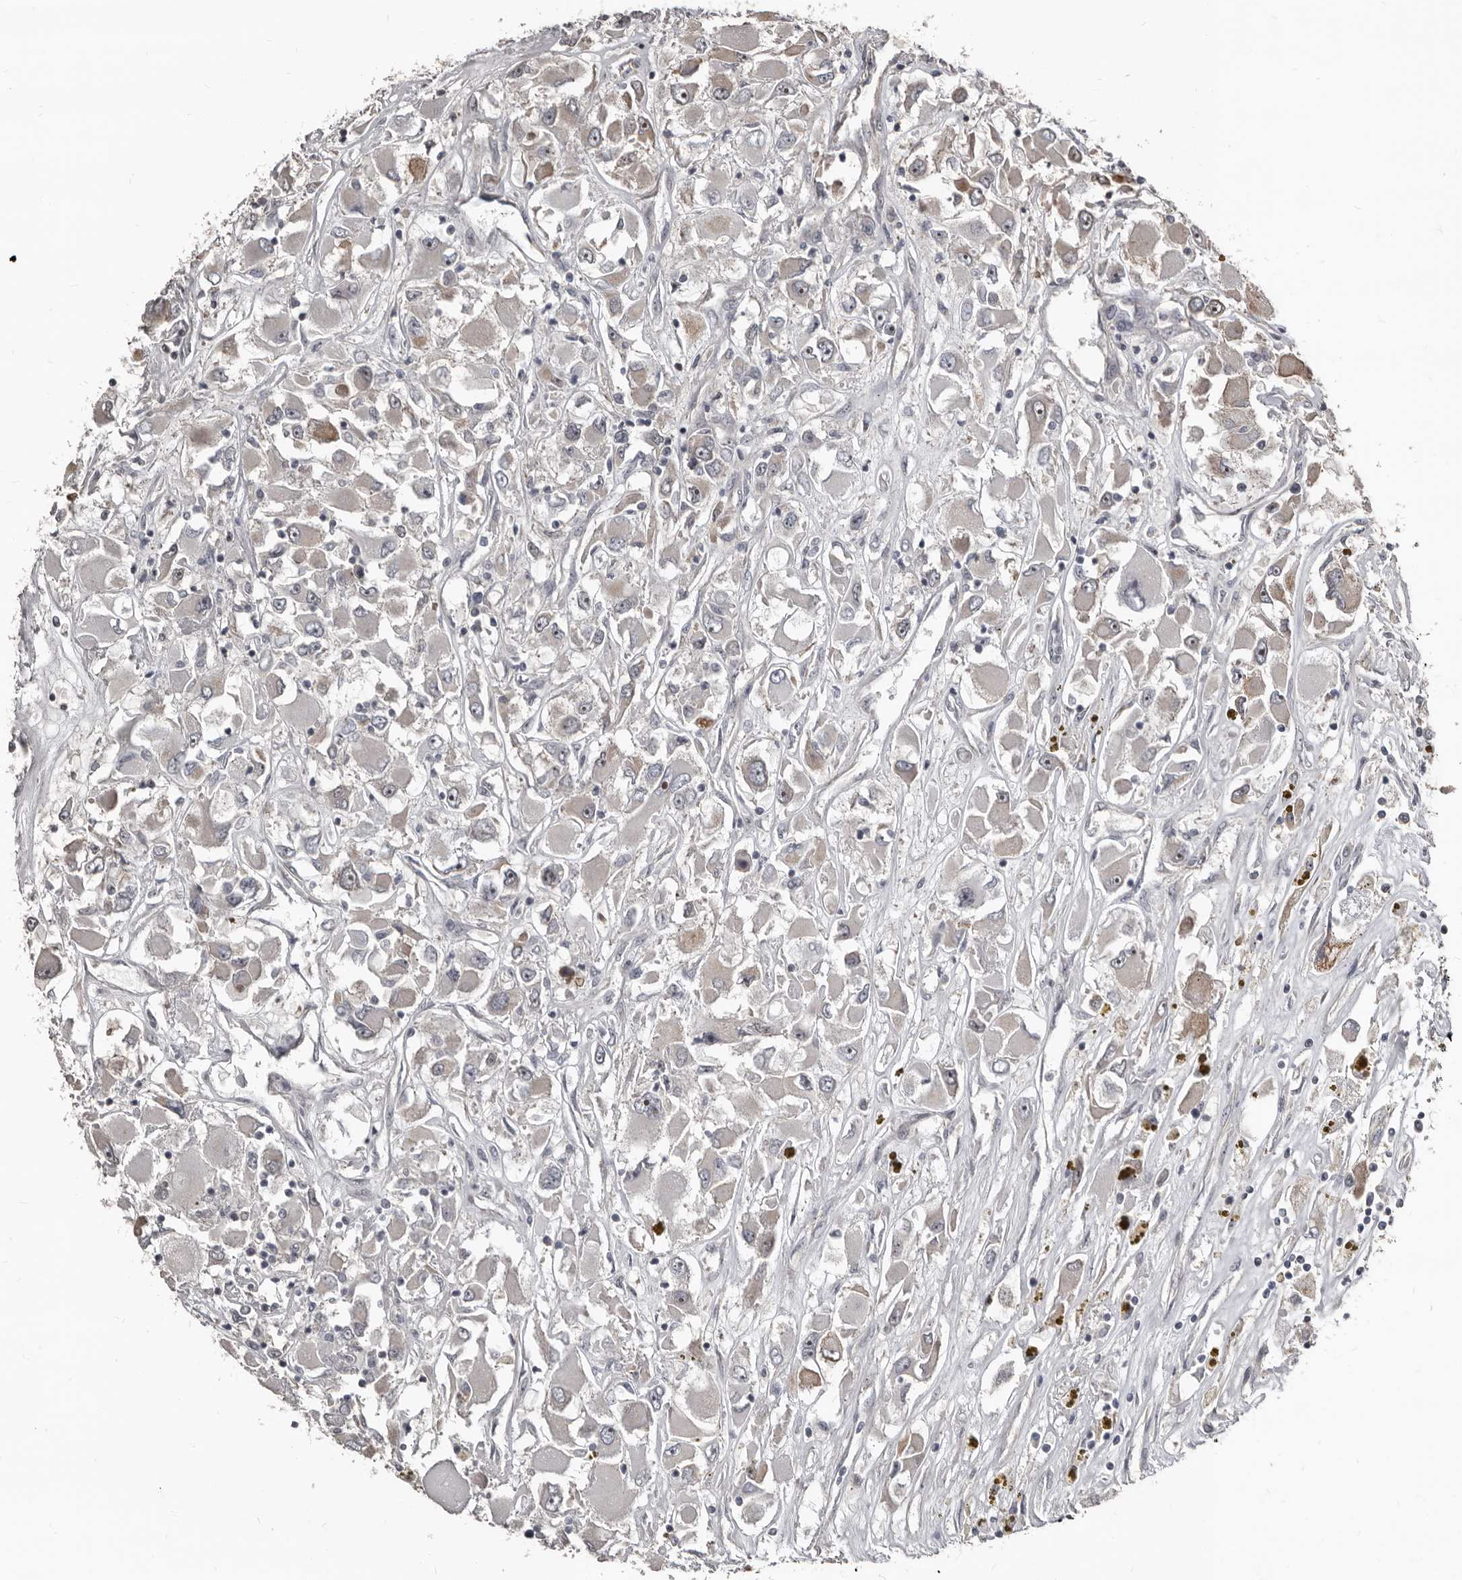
{"staining": {"intensity": "weak", "quantity": "<25%", "location": "cytoplasmic/membranous"}, "tissue": "renal cancer", "cell_type": "Tumor cells", "image_type": "cancer", "snomed": [{"axis": "morphology", "description": "Adenocarcinoma, NOS"}, {"axis": "topography", "description": "Kidney"}], "caption": "IHC micrograph of human renal cancer stained for a protein (brown), which demonstrates no staining in tumor cells.", "gene": "DHPS", "patient": {"sex": "female", "age": 52}}